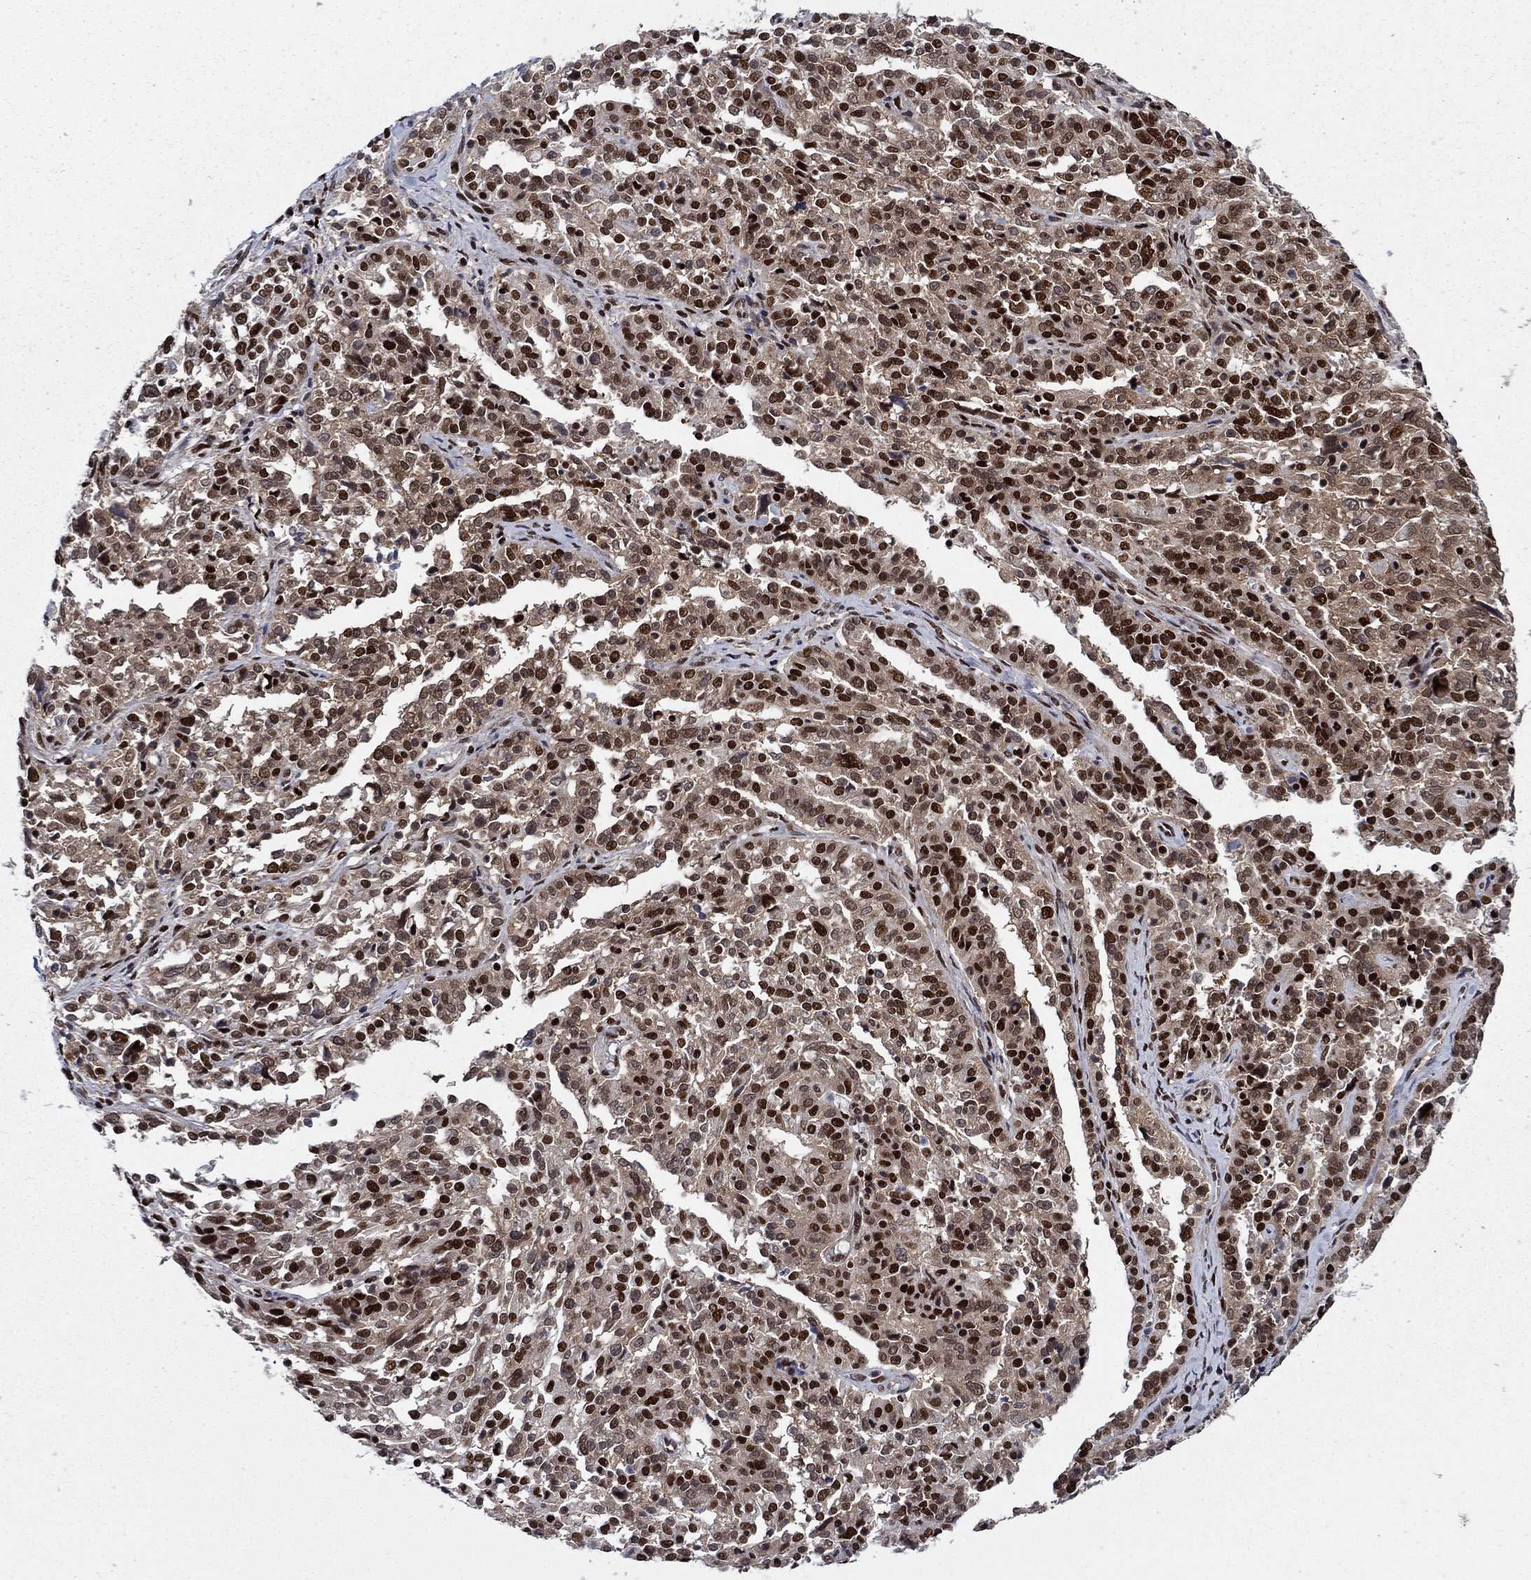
{"staining": {"intensity": "strong", "quantity": "25%-75%", "location": "nuclear"}, "tissue": "ovarian cancer", "cell_type": "Tumor cells", "image_type": "cancer", "snomed": [{"axis": "morphology", "description": "Cystadenocarcinoma, serous, NOS"}, {"axis": "topography", "description": "Ovary"}], "caption": "Immunohistochemical staining of human ovarian serous cystadenocarcinoma reveals strong nuclear protein staining in approximately 25%-75% of tumor cells.", "gene": "RPRD1B", "patient": {"sex": "female", "age": 67}}